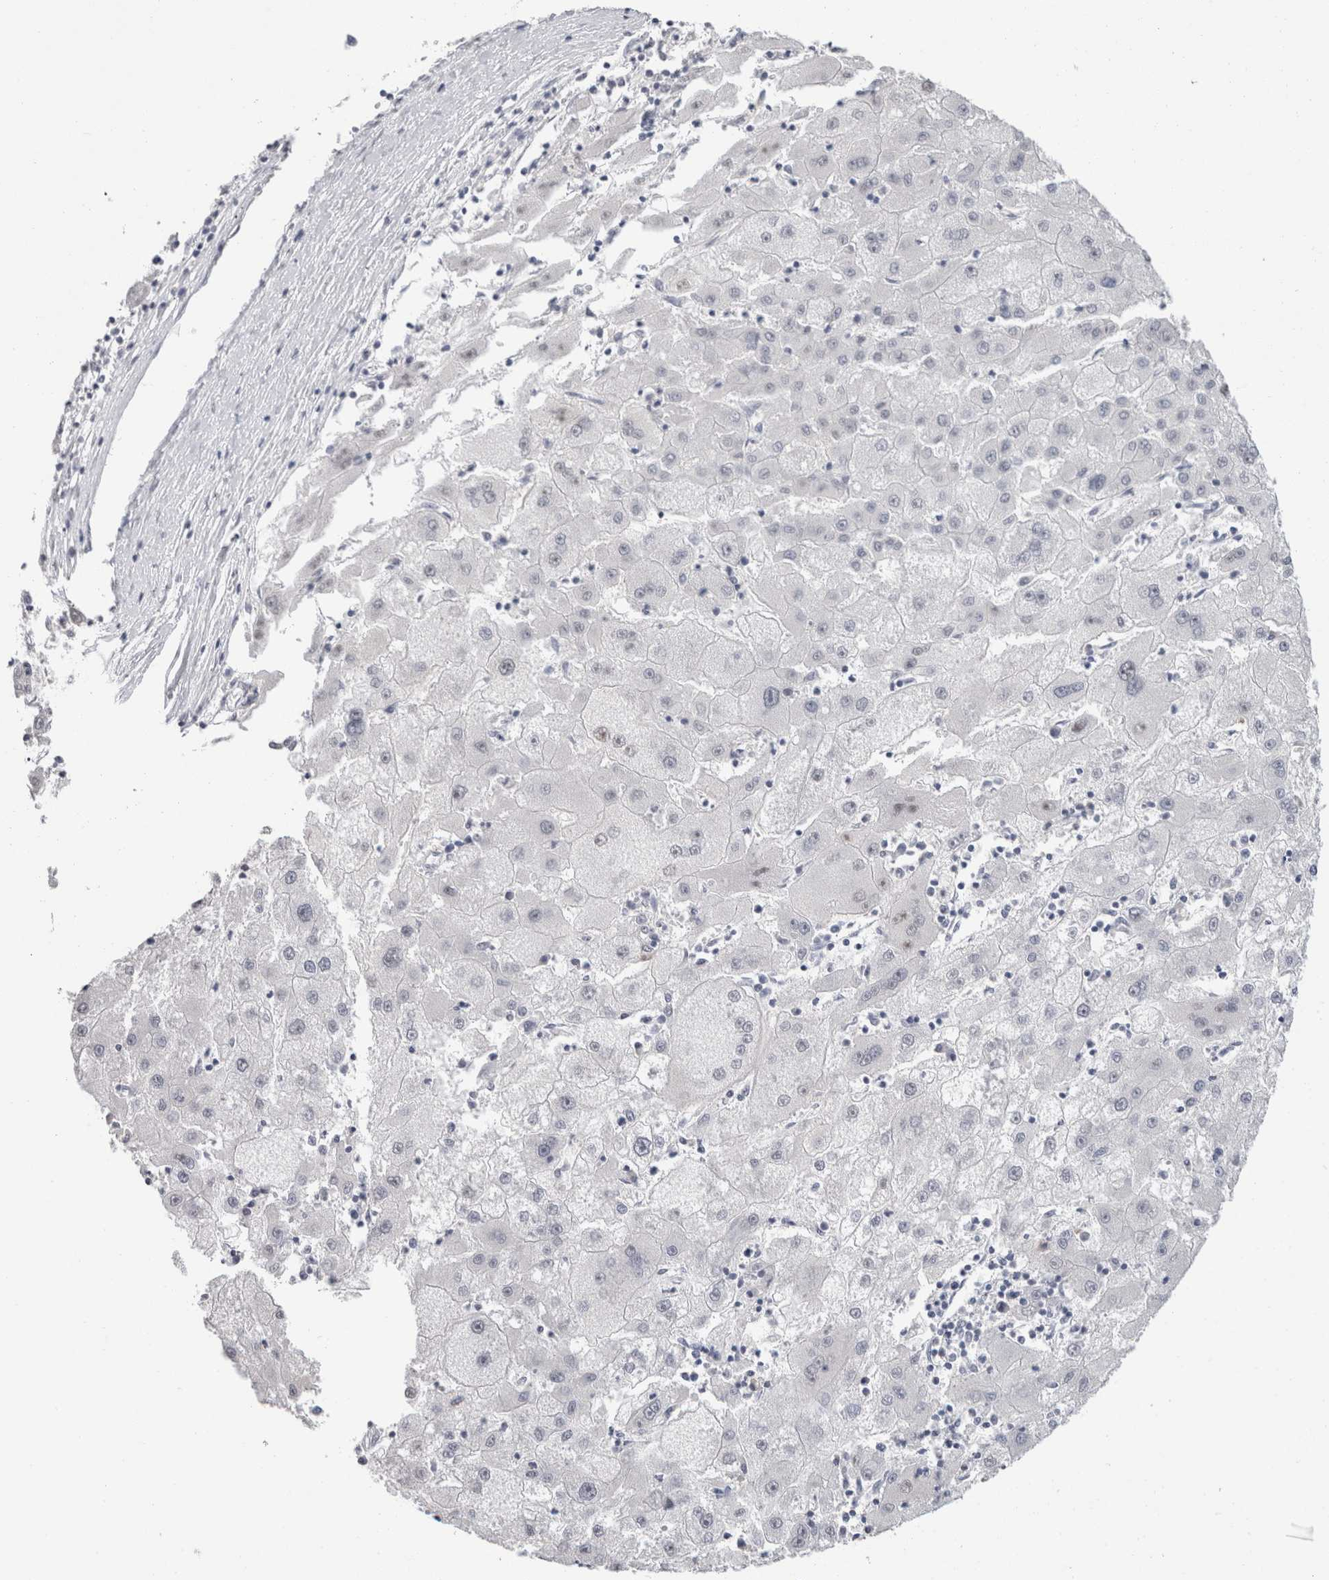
{"staining": {"intensity": "negative", "quantity": "none", "location": "none"}, "tissue": "liver cancer", "cell_type": "Tumor cells", "image_type": "cancer", "snomed": [{"axis": "morphology", "description": "Carcinoma, Hepatocellular, NOS"}, {"axis": "topography", "description": "Liver"}], "caption": "Immunohistochemistry (IHC) micrograph of human liver hepatocellular carcinoma stained for a protein (brown), which displays no expression in tumor cells.", "gene": "CADM3", "patient": {"sex": "male", "age": 72}}